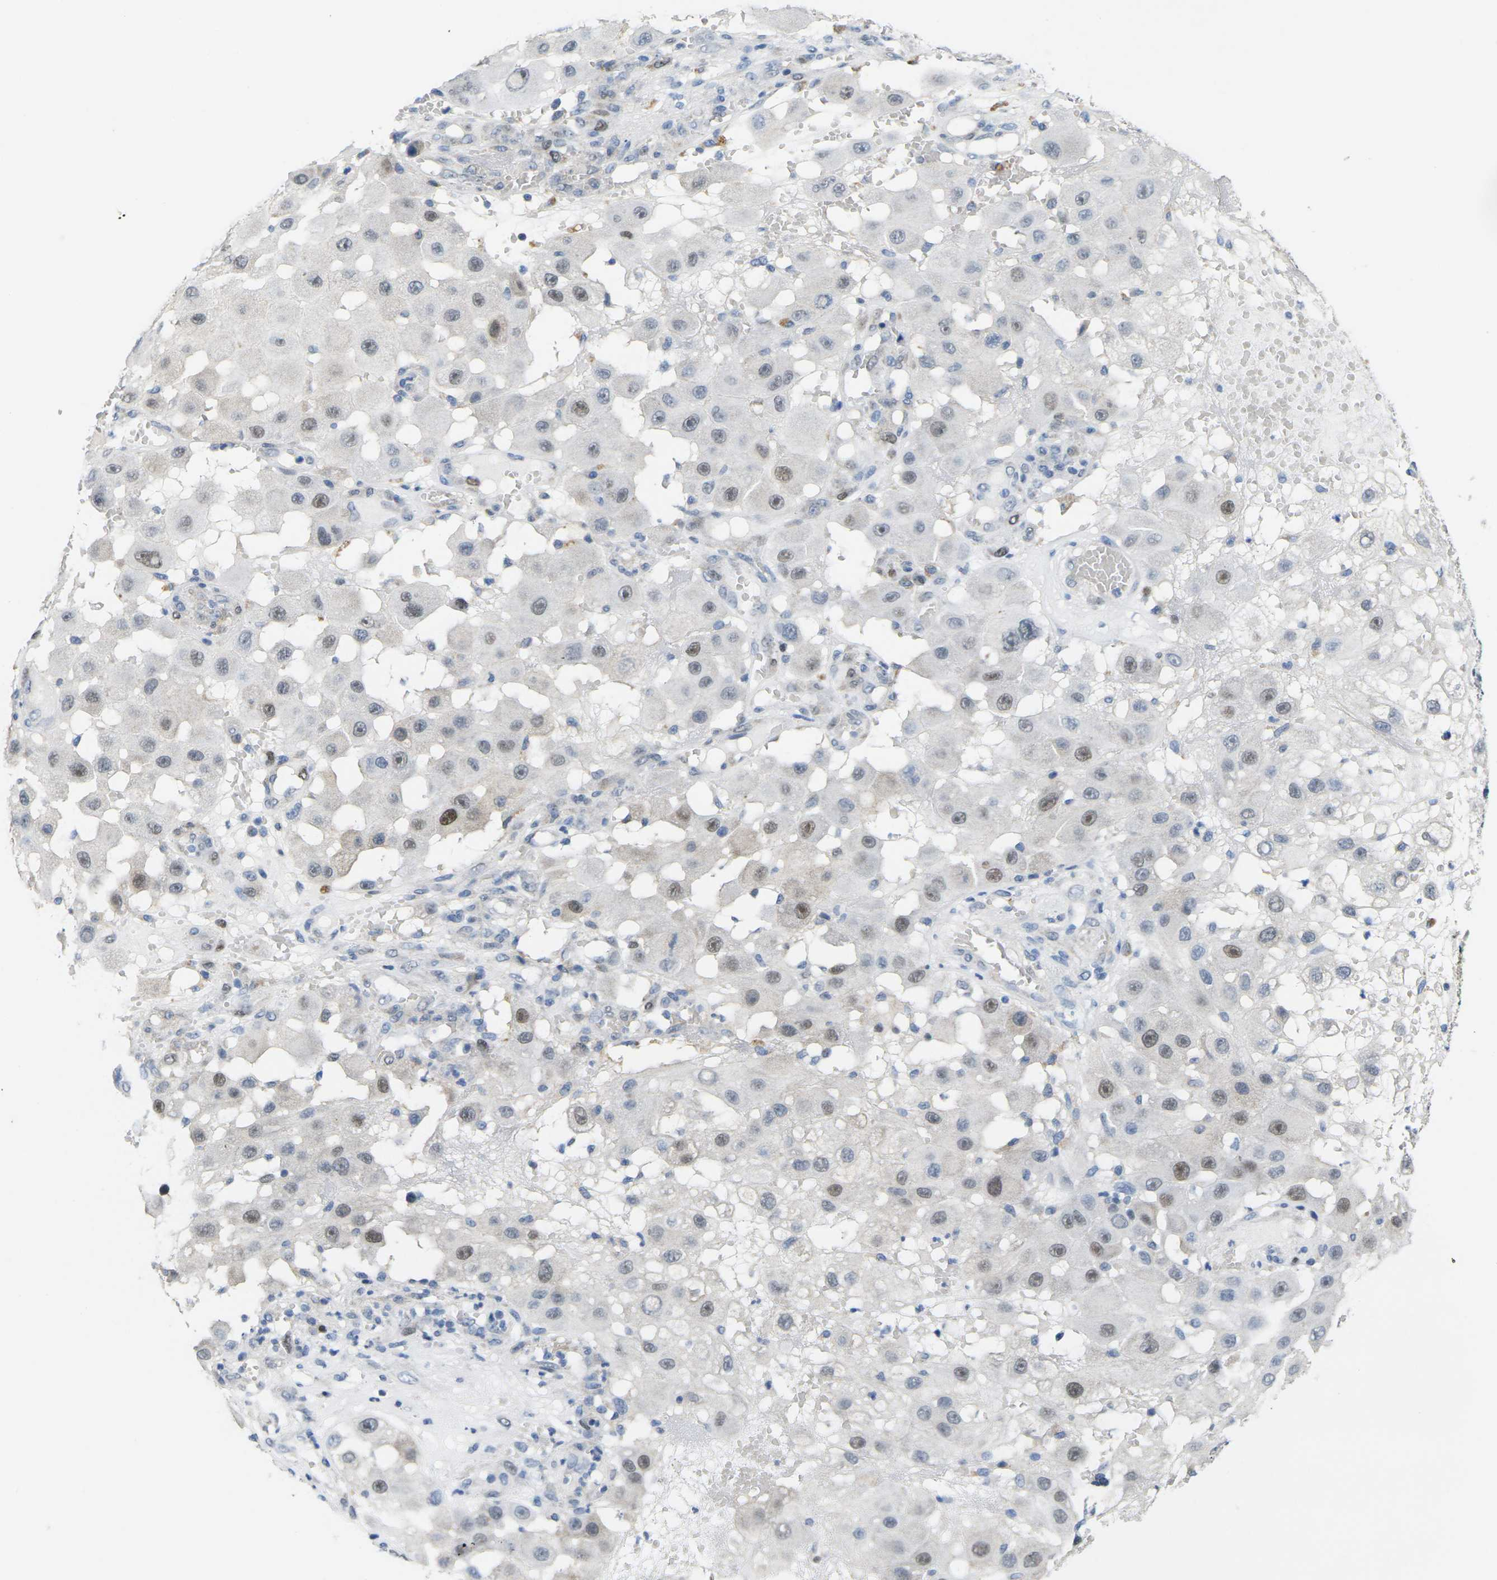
{"staining": {"intensity": "moderate", "quantity": "25%-75%", "location": "nuclear"}, "tissue": "melanoma", "cell_type": "Tumor cells", "image_type": "cancer", "snomed": [{"axis": "morphology", "description": "Malignant melanoma, NOS"}, {"axis": "topography", "description": "Skin"}], "caption": "Moderate nuclear protein positivity is seen in about 25%-75% of tumor cells in malignant melanoma. (DAB IHC, brown staining for protein, blue staining for nuclei).", "gene": "CDK2", "patient": {"sex": "female", "age": 81}}